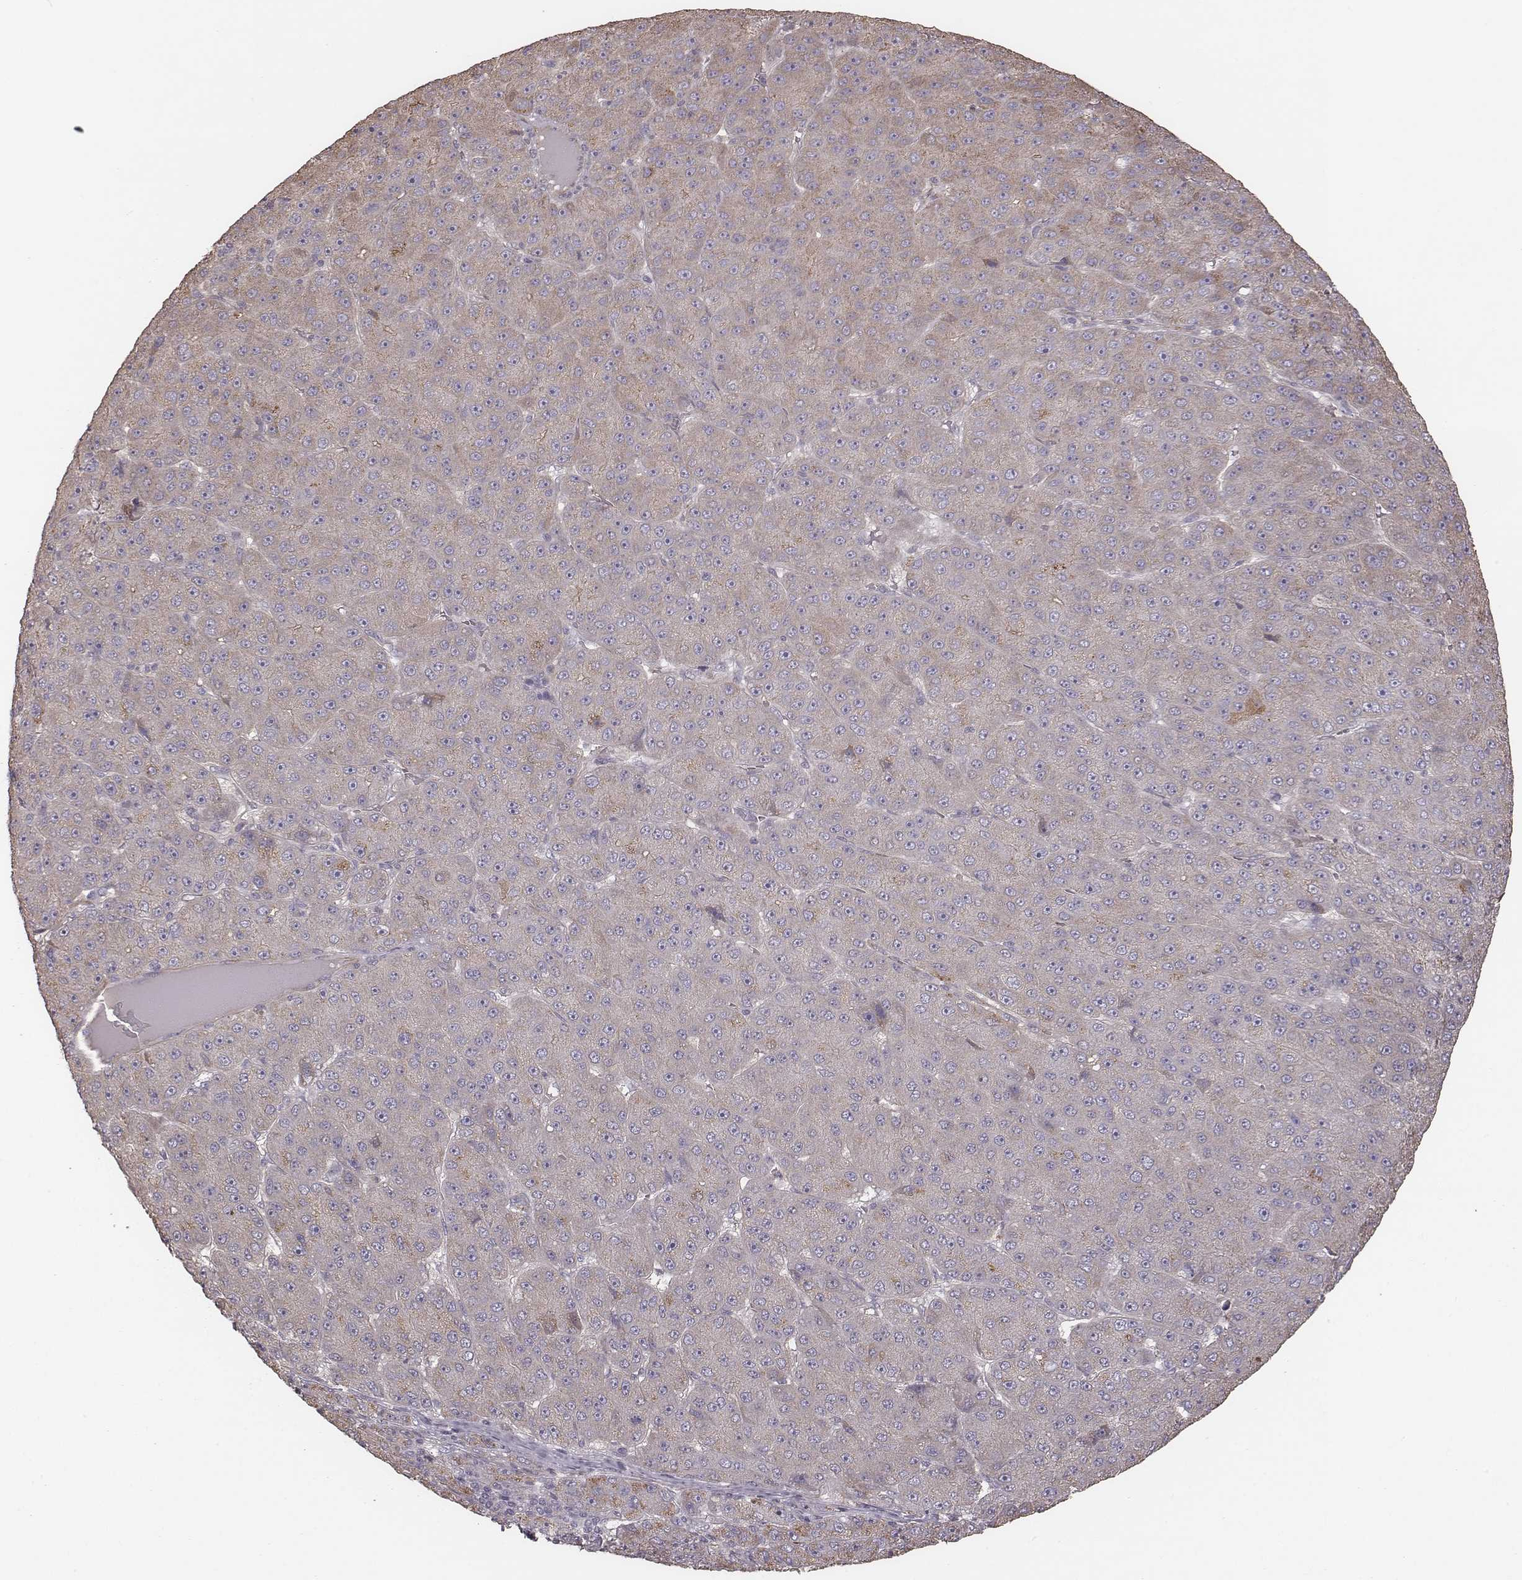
{"staining": {"intensity": "weak", "quantity": "25%-75%", "location": "cytoplasmic/membranous"}, "tissue": "liver cancer", "cell_type": "Tumor cells", "image_type": "cancer", "snomed": [{"axis": "morphology", "description": "Carcinoma, Hepatocellular, NOS"}, {"axis": "topography", "description": "Liver"}], "caption": "This is an image of immunohistochemistry (IHC) staining of liver cancer, which shows weak expression in the cytoplasmic/membranous of tumor cells.", "gene": "OTOGL", "patient": {"sex": "male", "age": 67}}